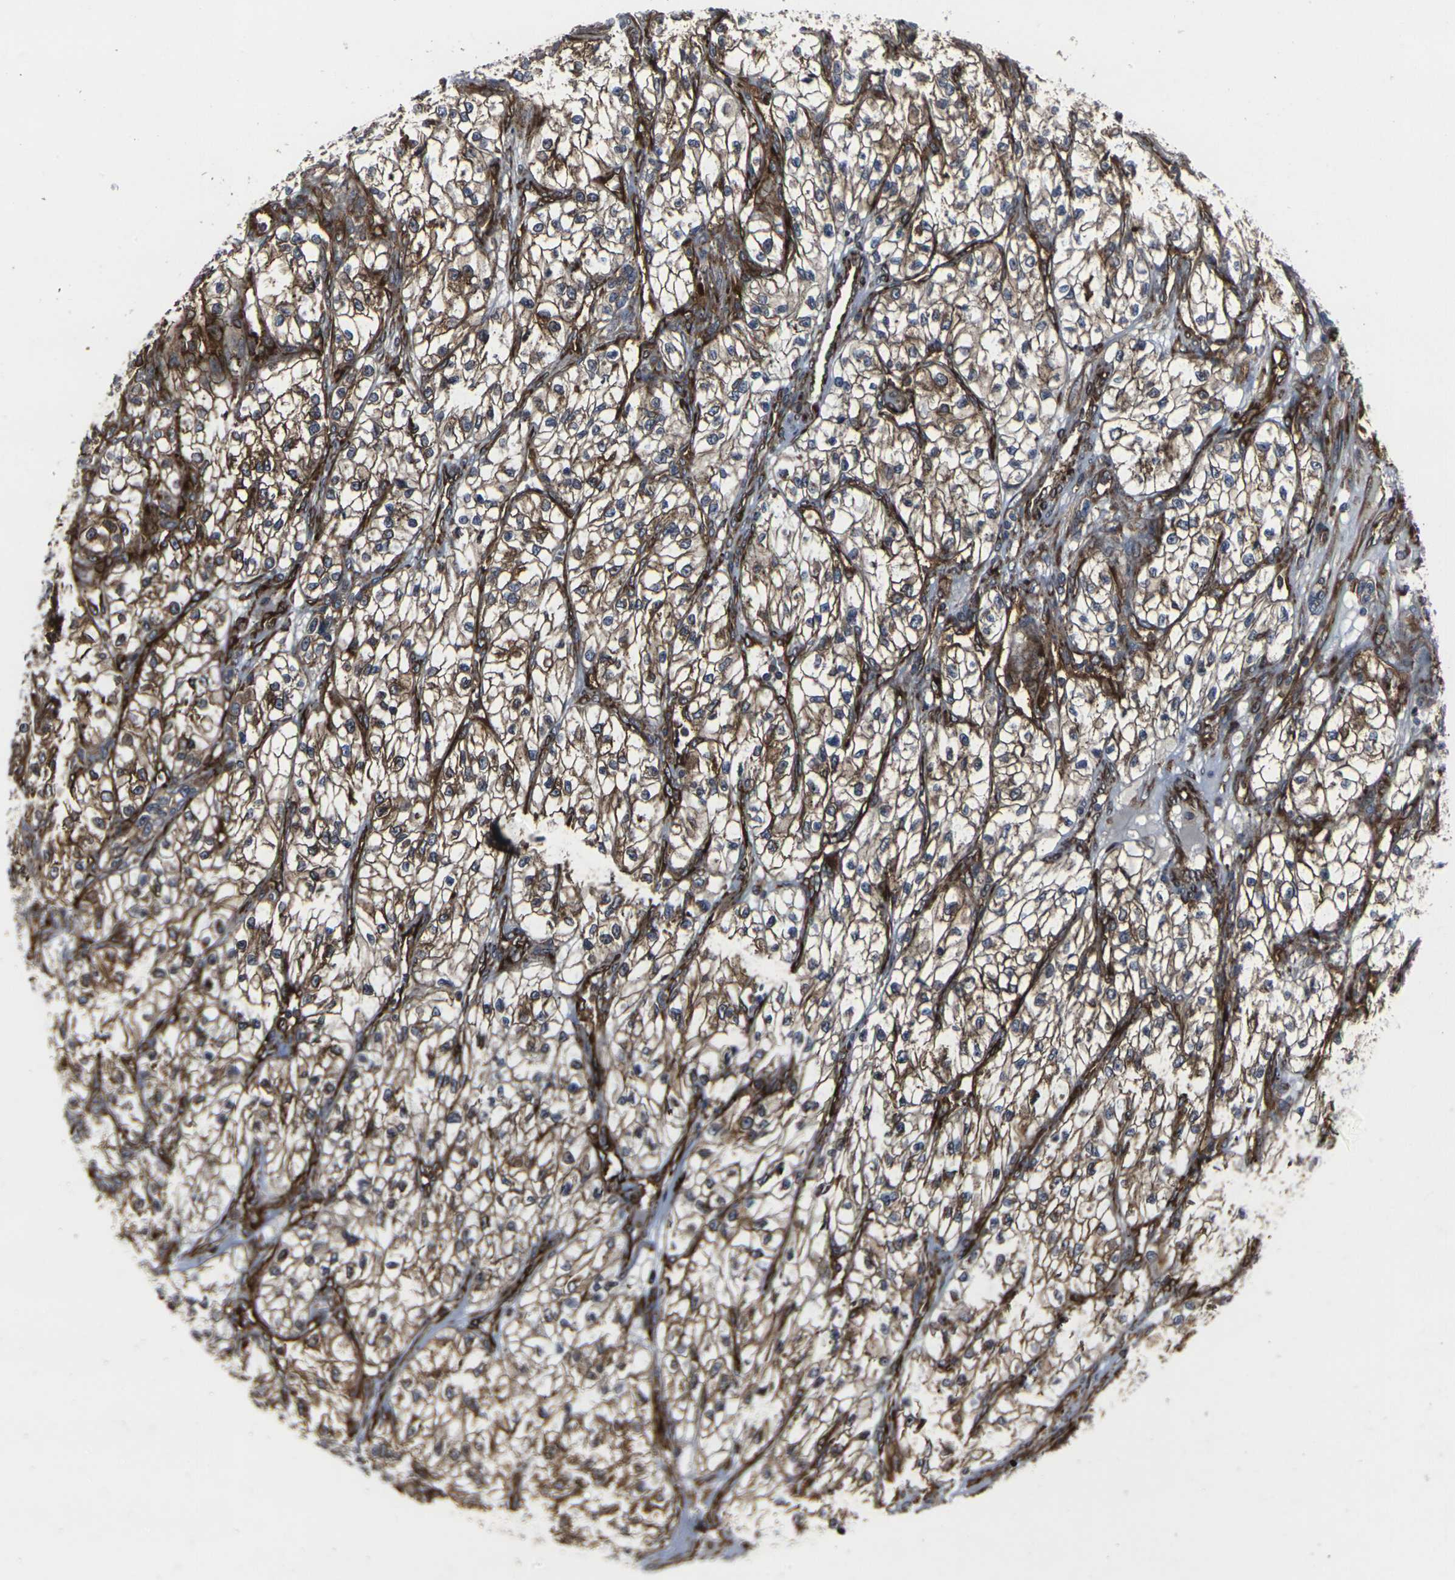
{"staining": {"intensity": "weak", "quantity": "25%-75%", "location": "cytoplasmic/membranous"}, "tissue": "renal cancer", "cell_type": "Tumor cells", "image_type": "cancer", "snomed": [{"axis": "morphology", "description": "Adenocarcinoma, NOS"}, {"axis": "topography", "description": "Kidney"}], "caption": "Renal cancer (adenocarcinoma) stained with a brown dye displays weak cytoplasmic/membranous positive positivity in about 25%-75% of tumor cells.", "gene": "MARCHF2", "patient": {"sex": "female", "age": 57}}